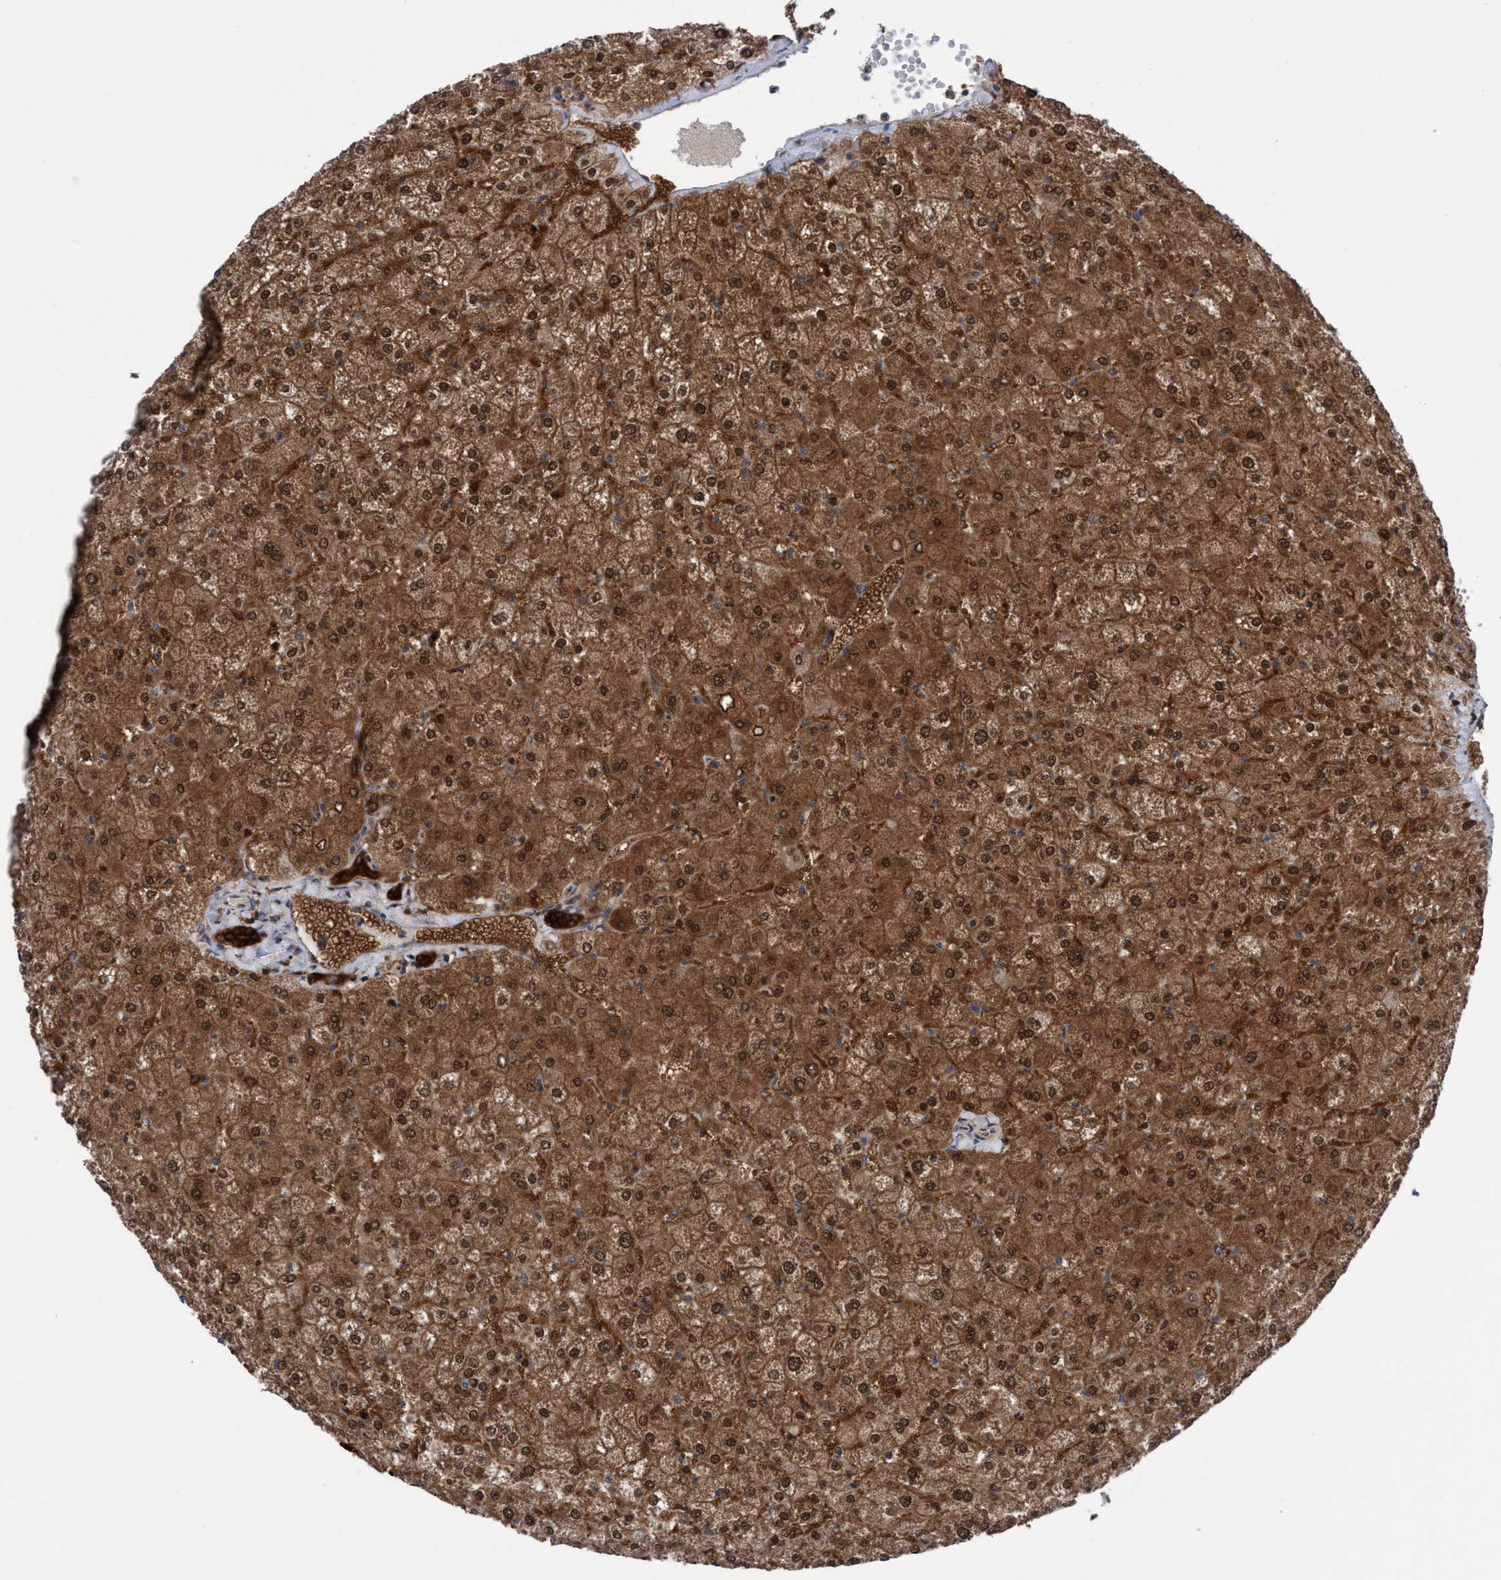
{"staining": {"intensity": "strong", "quantity": ">75%", "location": "cytoplasmic/membranous"}, "tissue": "liver", "cell_type": "Cholangiocytes", "image_type": "normal", "snomed": [{"axis": "morphology", "description": "Normal tissue, NOS"}, {"axis": "topography", "description": "Liver"}], "caption": "The histopathology image shows a brown stain indicating the presence of a protein in the cytoplasmic/membranous of cholangiocytes in liver. The protein of interest is stained brown, and the nuclei are stained in blue (DAB (3,3'-diaminobenzidine) IHC with brightfield microscopy, high magnification).", "gene": "GLOD4", "patient": {"sex": "female", "age": 32}}